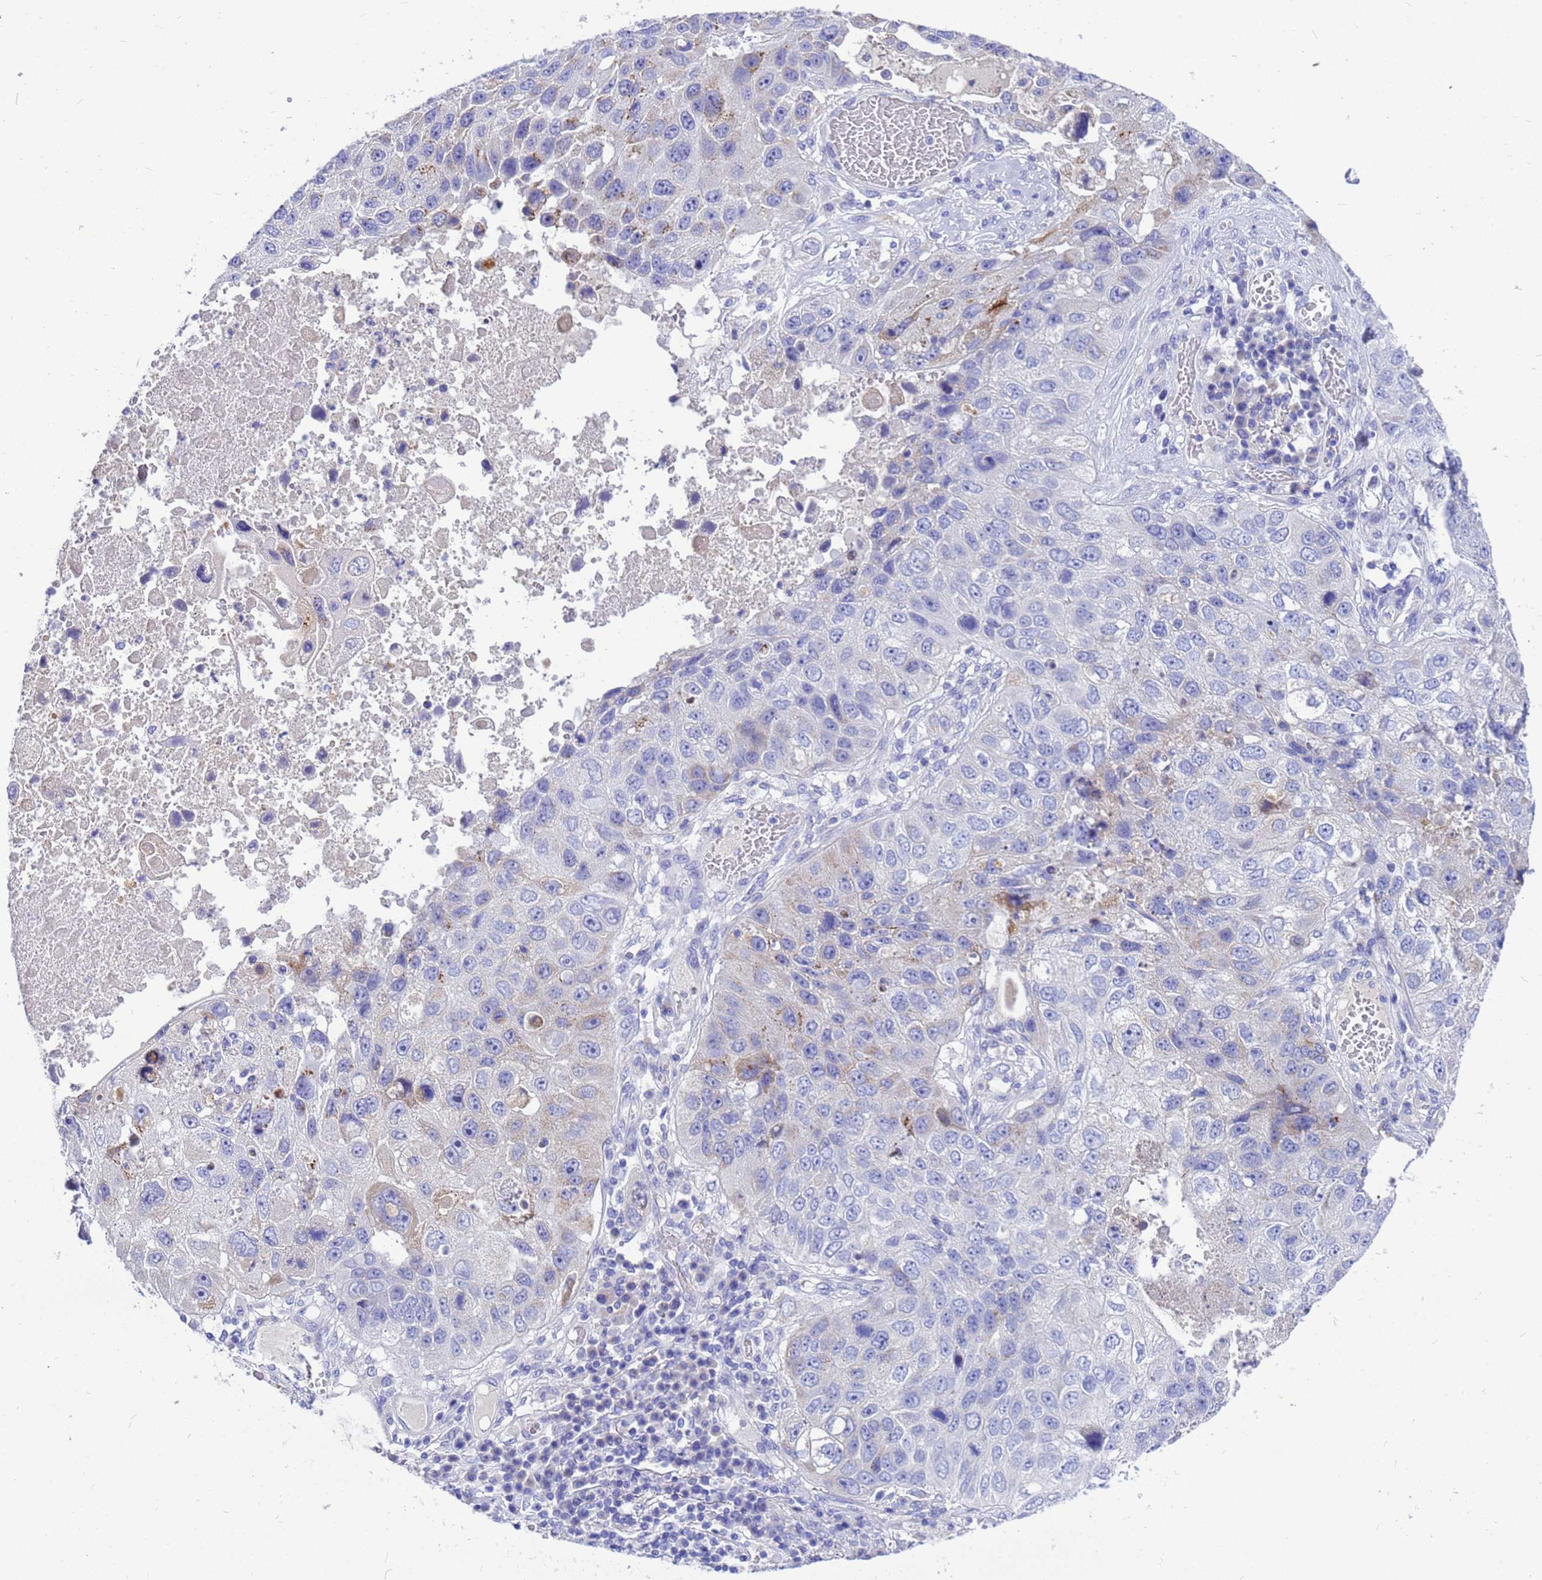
{"staining": {"intensity": "weak", "quantity": "<25%", "location": "cytoplasmic/membranous"}, "tissue": "lung cancer", "cell_type": "Tumor cells", "image_type": "cancer", "snomed": [{"axis": "morphology", "description": "Squamous cell carcinoma, NOS"}, {"axis": "topography", "description": "Lung"}], "caption": "There is no significant expression in tumor cells of lung cancer (squamous cell carcinoma).", "gene": "OR52E2", "patient": {"sex": "male", "age": 61}}